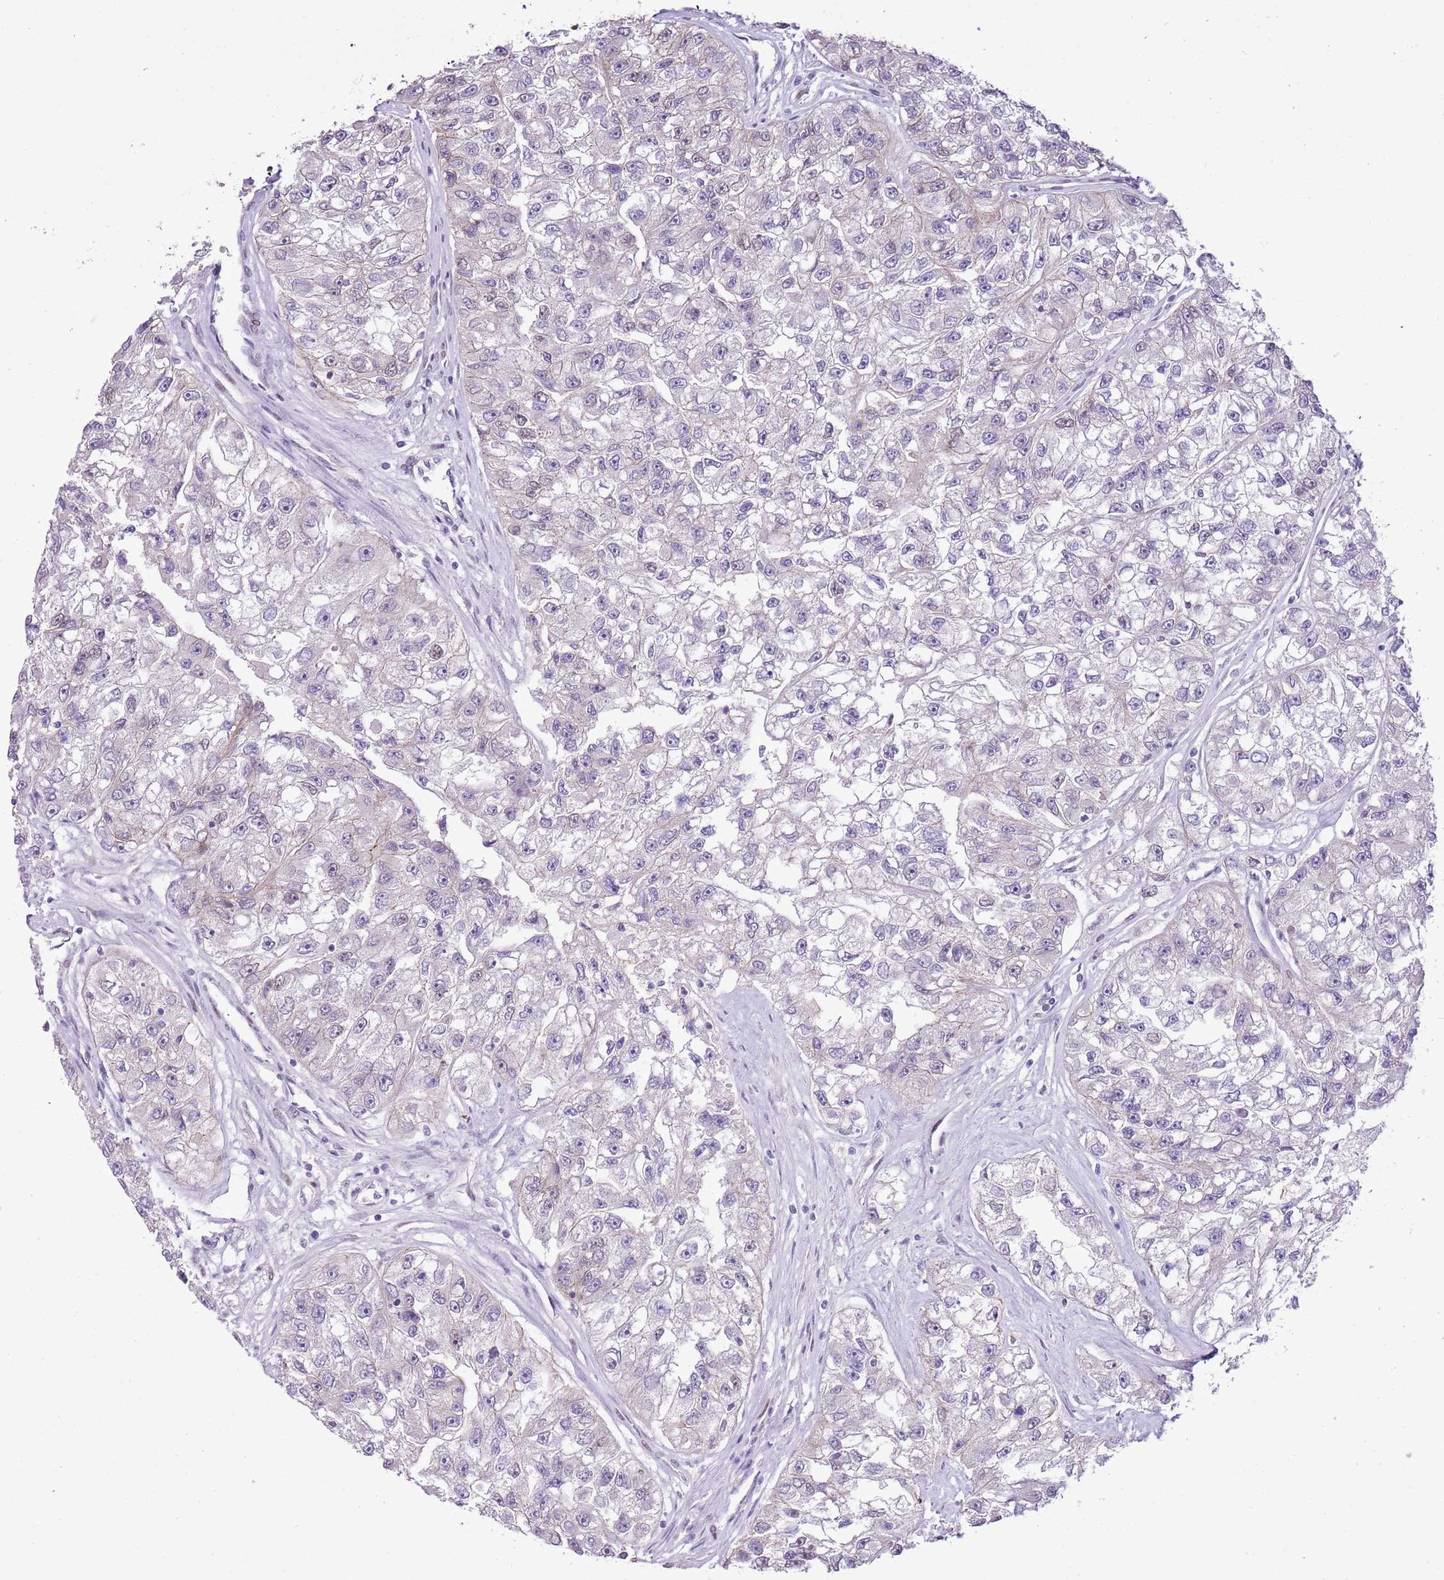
{"staining": {"intensity": "weak", "quantity": "<25%", "location": "nuclear"}, "tissue": "renal cancer", "cell_type": "Tumor cells", "image_type": "cancer", "snomed": [{"axis": "morphology", "description": "Adenocarcinoma, NOS"}, {"axis": "topography", "description": "Kidney"}], "caption": "A micrograph of human adenocarcinoma (renal) is negative for staining in tumor cells. The staining was performed using DAB to visualize the protein expression in brown, while the nuclei were stained in blue with hematoxylin (Magnification: 20x).", "gene": "NACC2", "patient": {"sex": "male", "age": 63}}